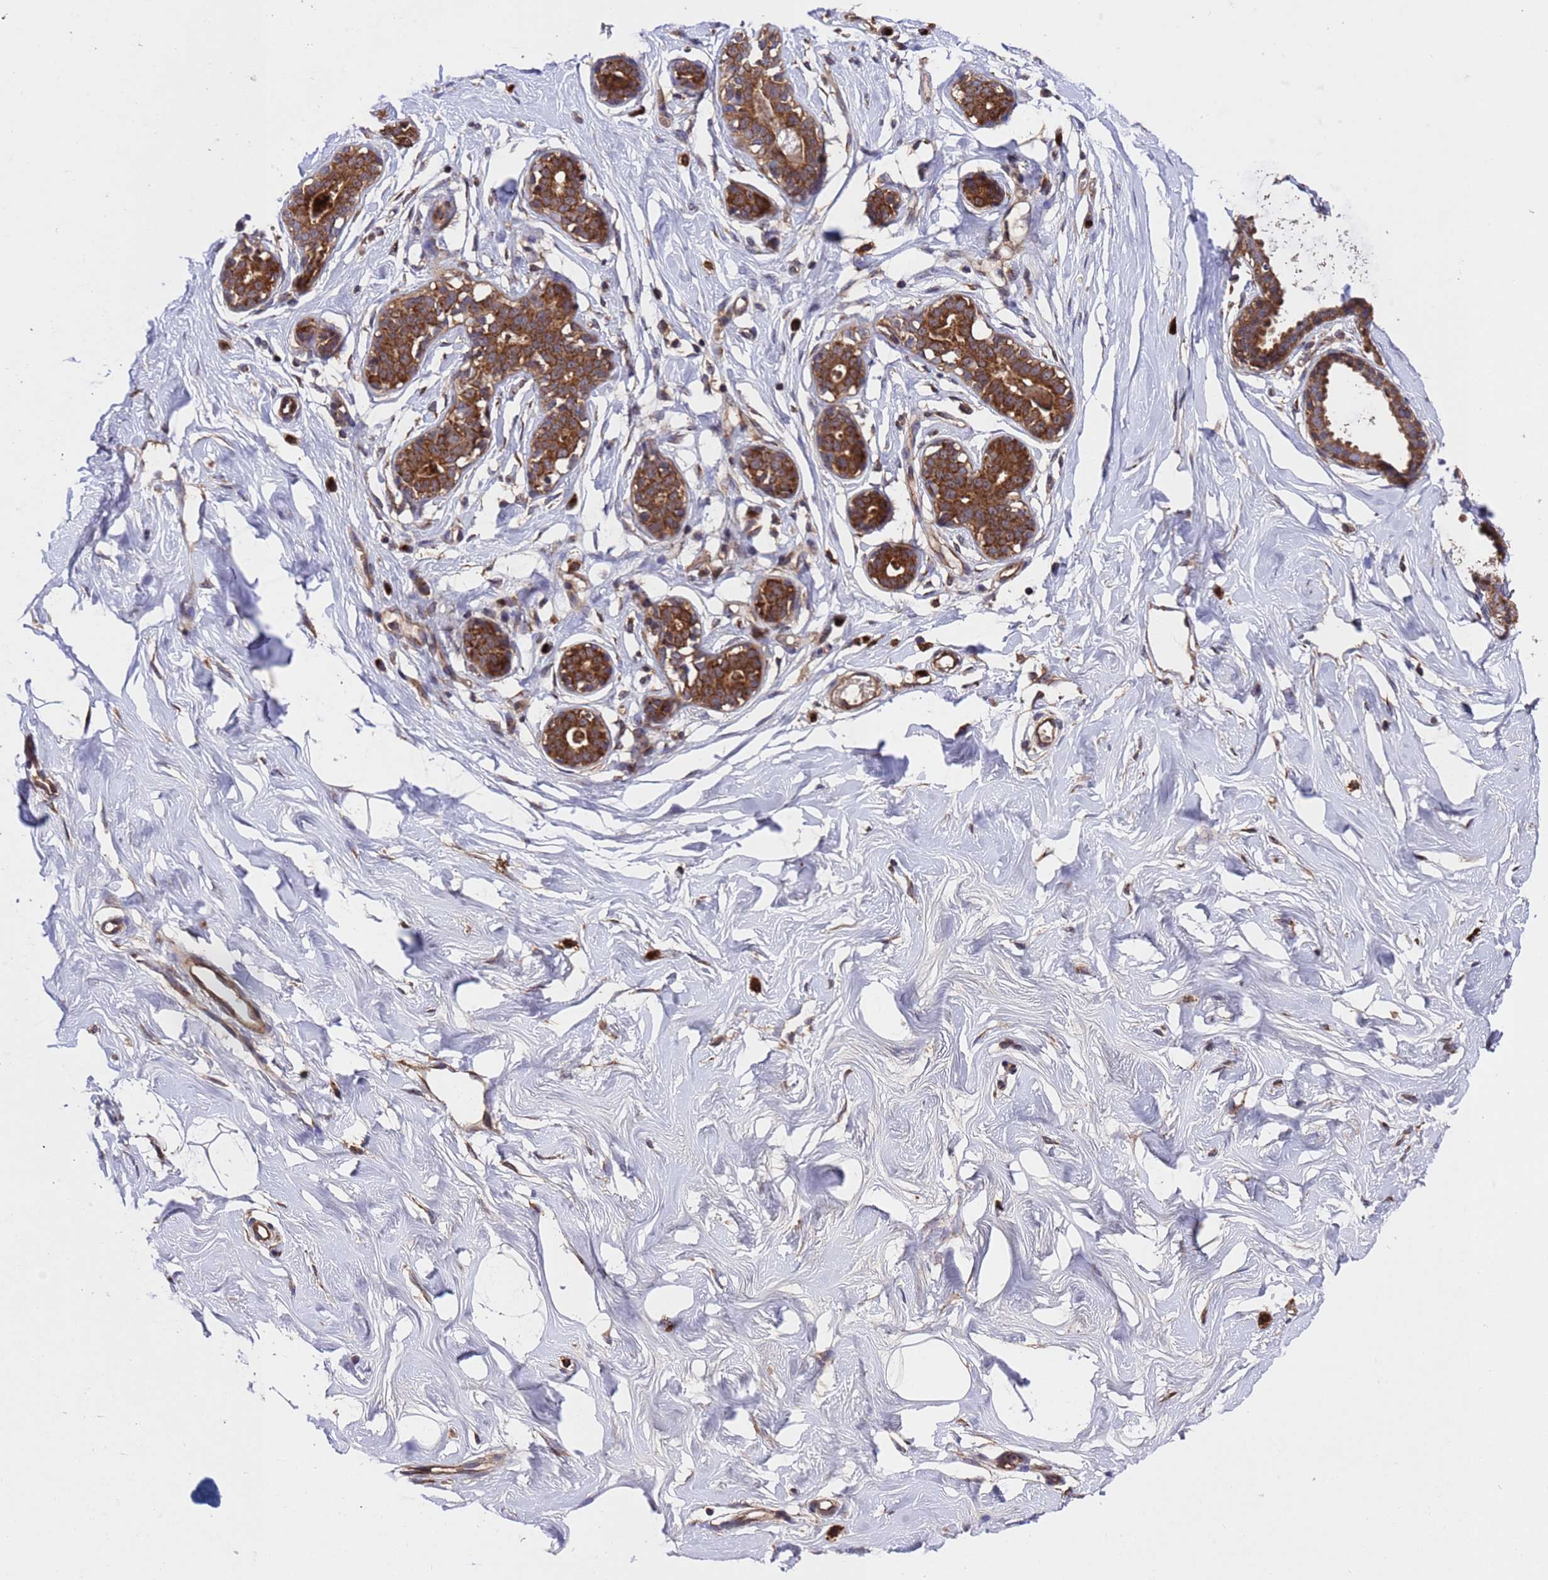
{"staining": {"intensity": "weak", "quantity": "25%-75%", "location": "cytoplasmic/membranous"}, "tissue": "breast", "cell_type": "Adipocytes", "image_type": "normal", "snomed": [{"axis": "morphology", "description": "Normal tissue, NOS"}, {"axis": "morphology", "description": "Adenoma, NOS"}, {"axis": "topography", "description": "Breast"}], "caption": "Immunohistochemical staining of normal breast shows weak cytoplasmic/membranous protein expression in about 25%-75% of adipocytes. The staining was performed using DAB to visualize the protein expression in brown, while the nuclei were stained in blue with hematoxylin (Magnification: 20x).", "gene": "TSR3", "patient": {"sex": "female", "age": 23}}